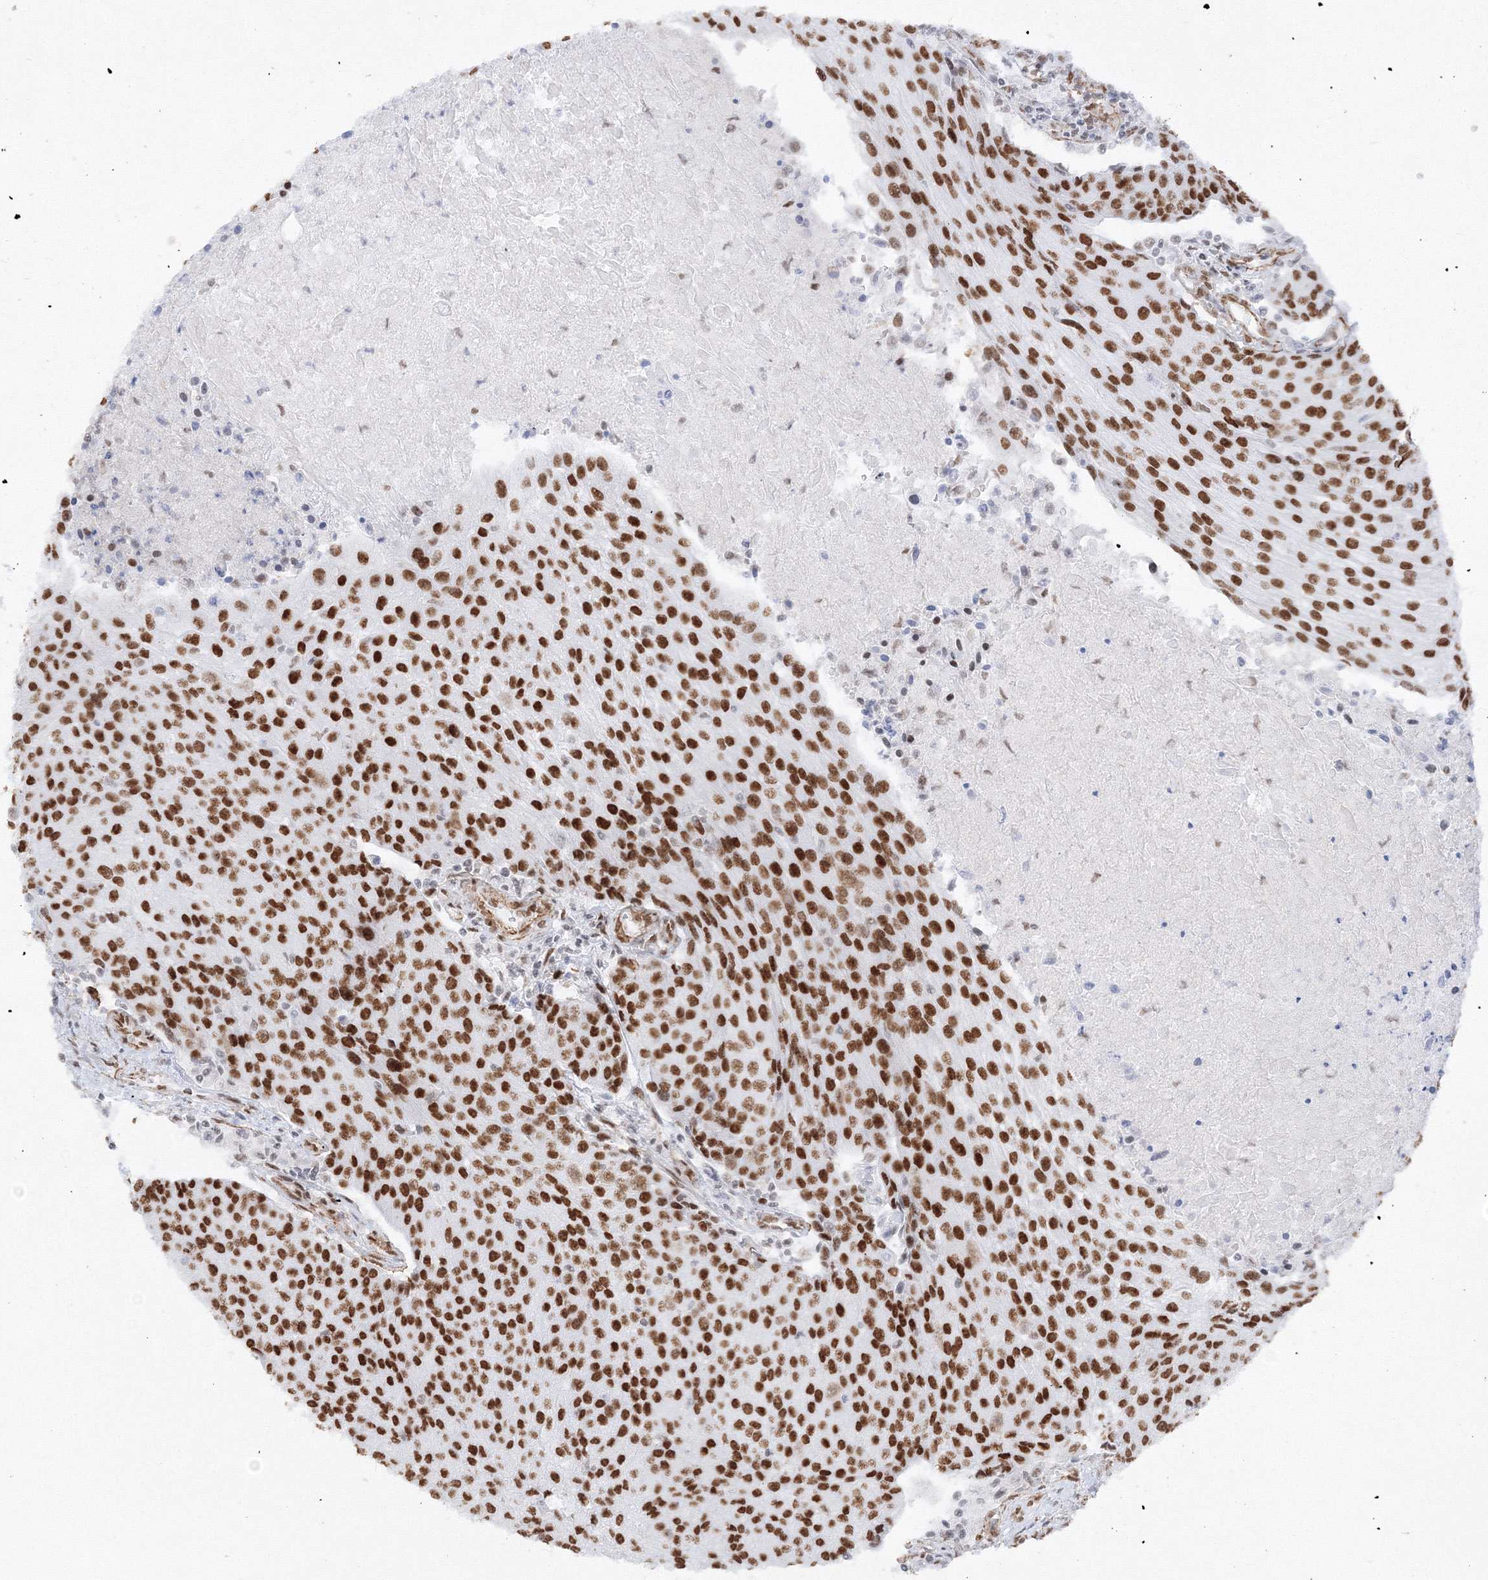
{"staining": {"intensity": "strong", "quantity": "25%-75%", "location": "nuclear"}, "tissue": "urothelial cancer", "cell_type": "Tumor cells", "image_type": "cancer", "snomed": [{"axis": "morphology", "description": "Urothelial carcinoma, High grade"}, {"axis": "topography", "description": "Urinary bladder"}], "caption": "A photomicrograph of human urothelial cancer stained for a protein demonstrates strong nuclear brown staining in tumor cells. (DAB IHC, brown staining for protein, blue staining for nuclei).", "gene": "ZNF638", "patient": {"sex": "female", "age": 85}}